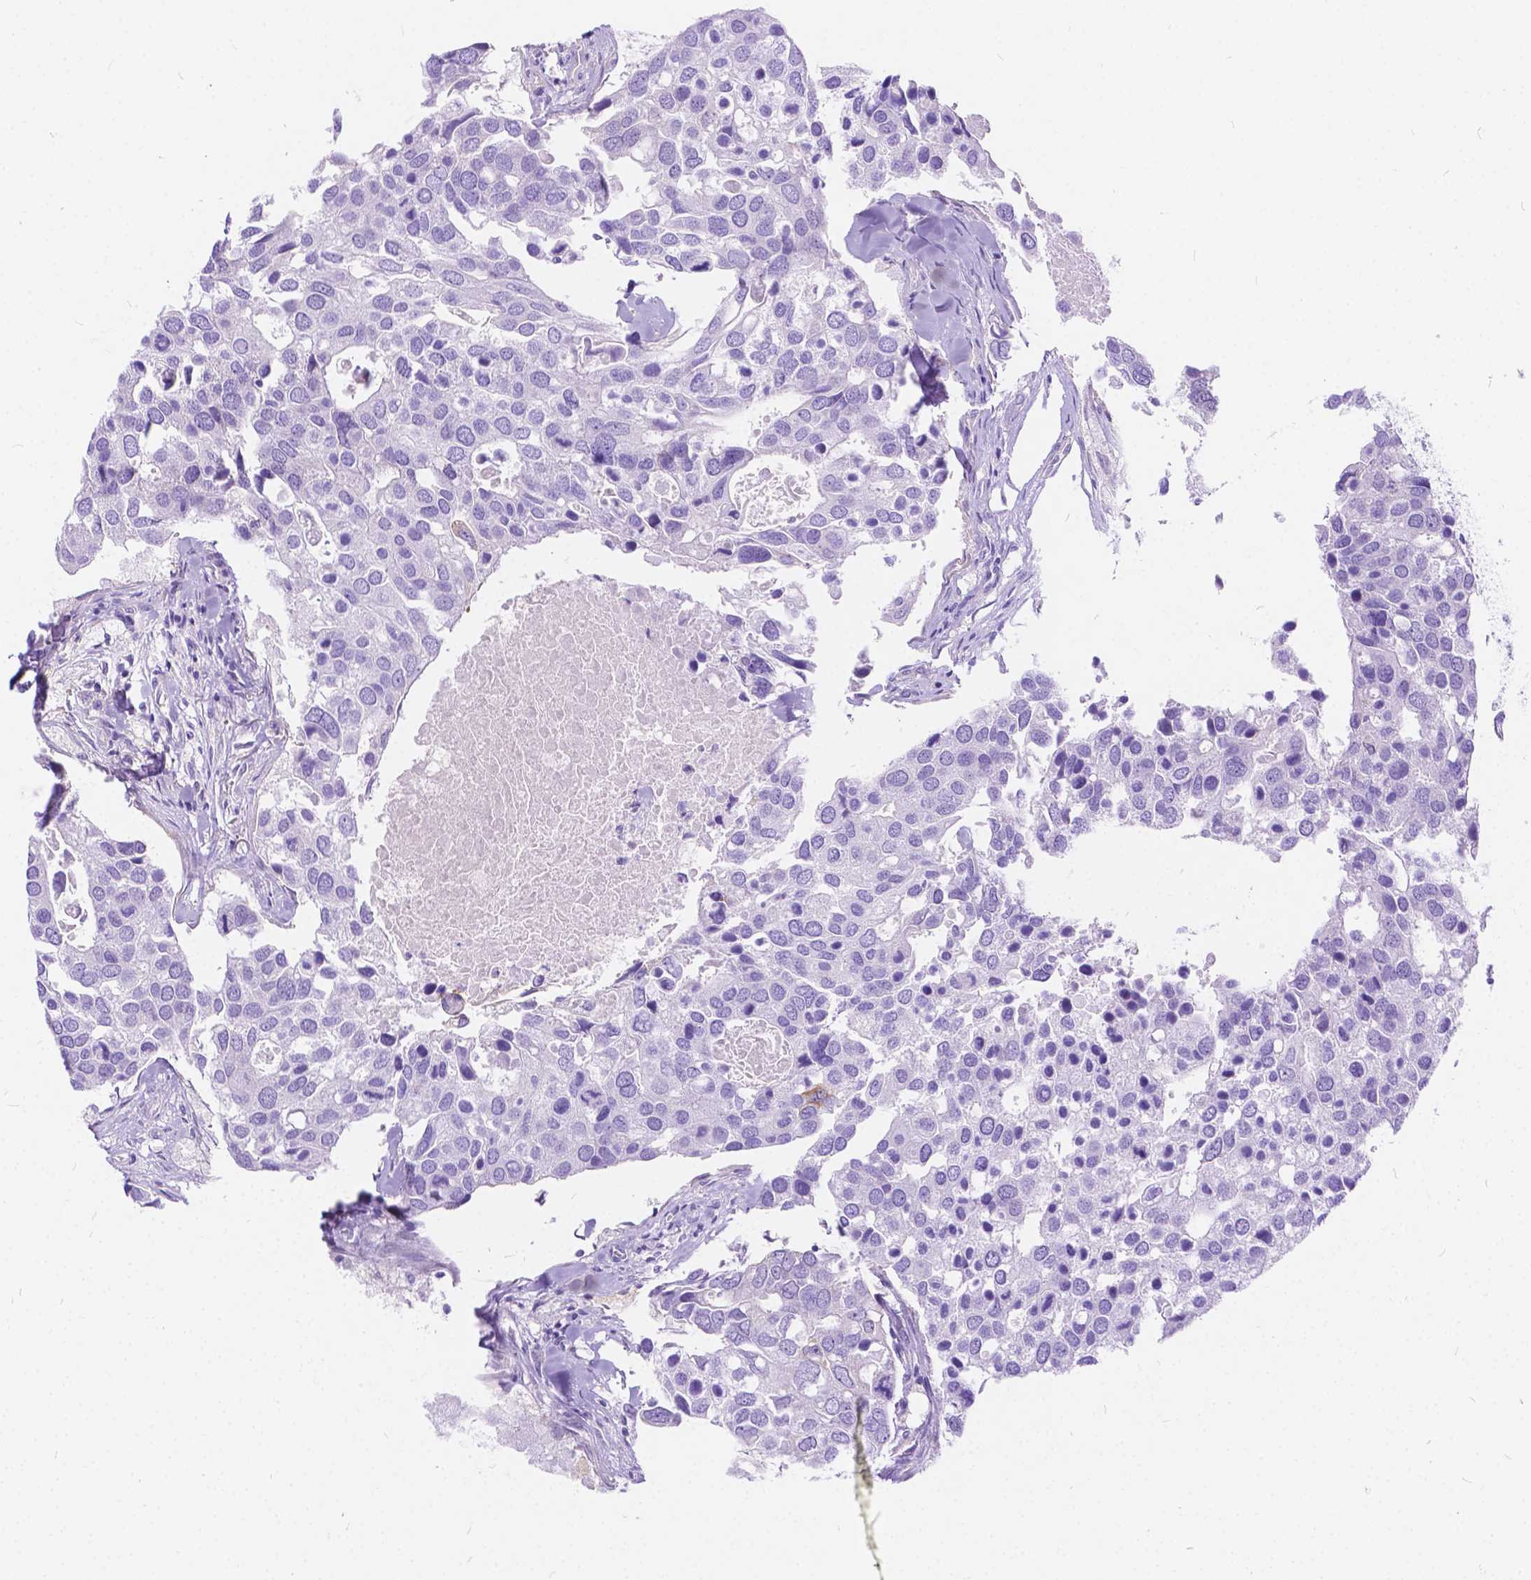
{"staining": {"intensity": "negative", "quantity": "none", "location": "none"}, "tissue": "breast cancer", "cell_type": "Tumor cells", "image_type": "cancer", "snomed": [{"axis": "morphology", "description": "Duct carcinoma"}, {"axis": "topography", "description": "Breast"}], "caption": "An image of human intraductal carcinoma (breast) is negative for staining in tumor cells. (DAB IHC visualized using brightfield microscopy, high magnification).", "gene": "CHRM1", "patient": {"sex": "female", "age": 83}}